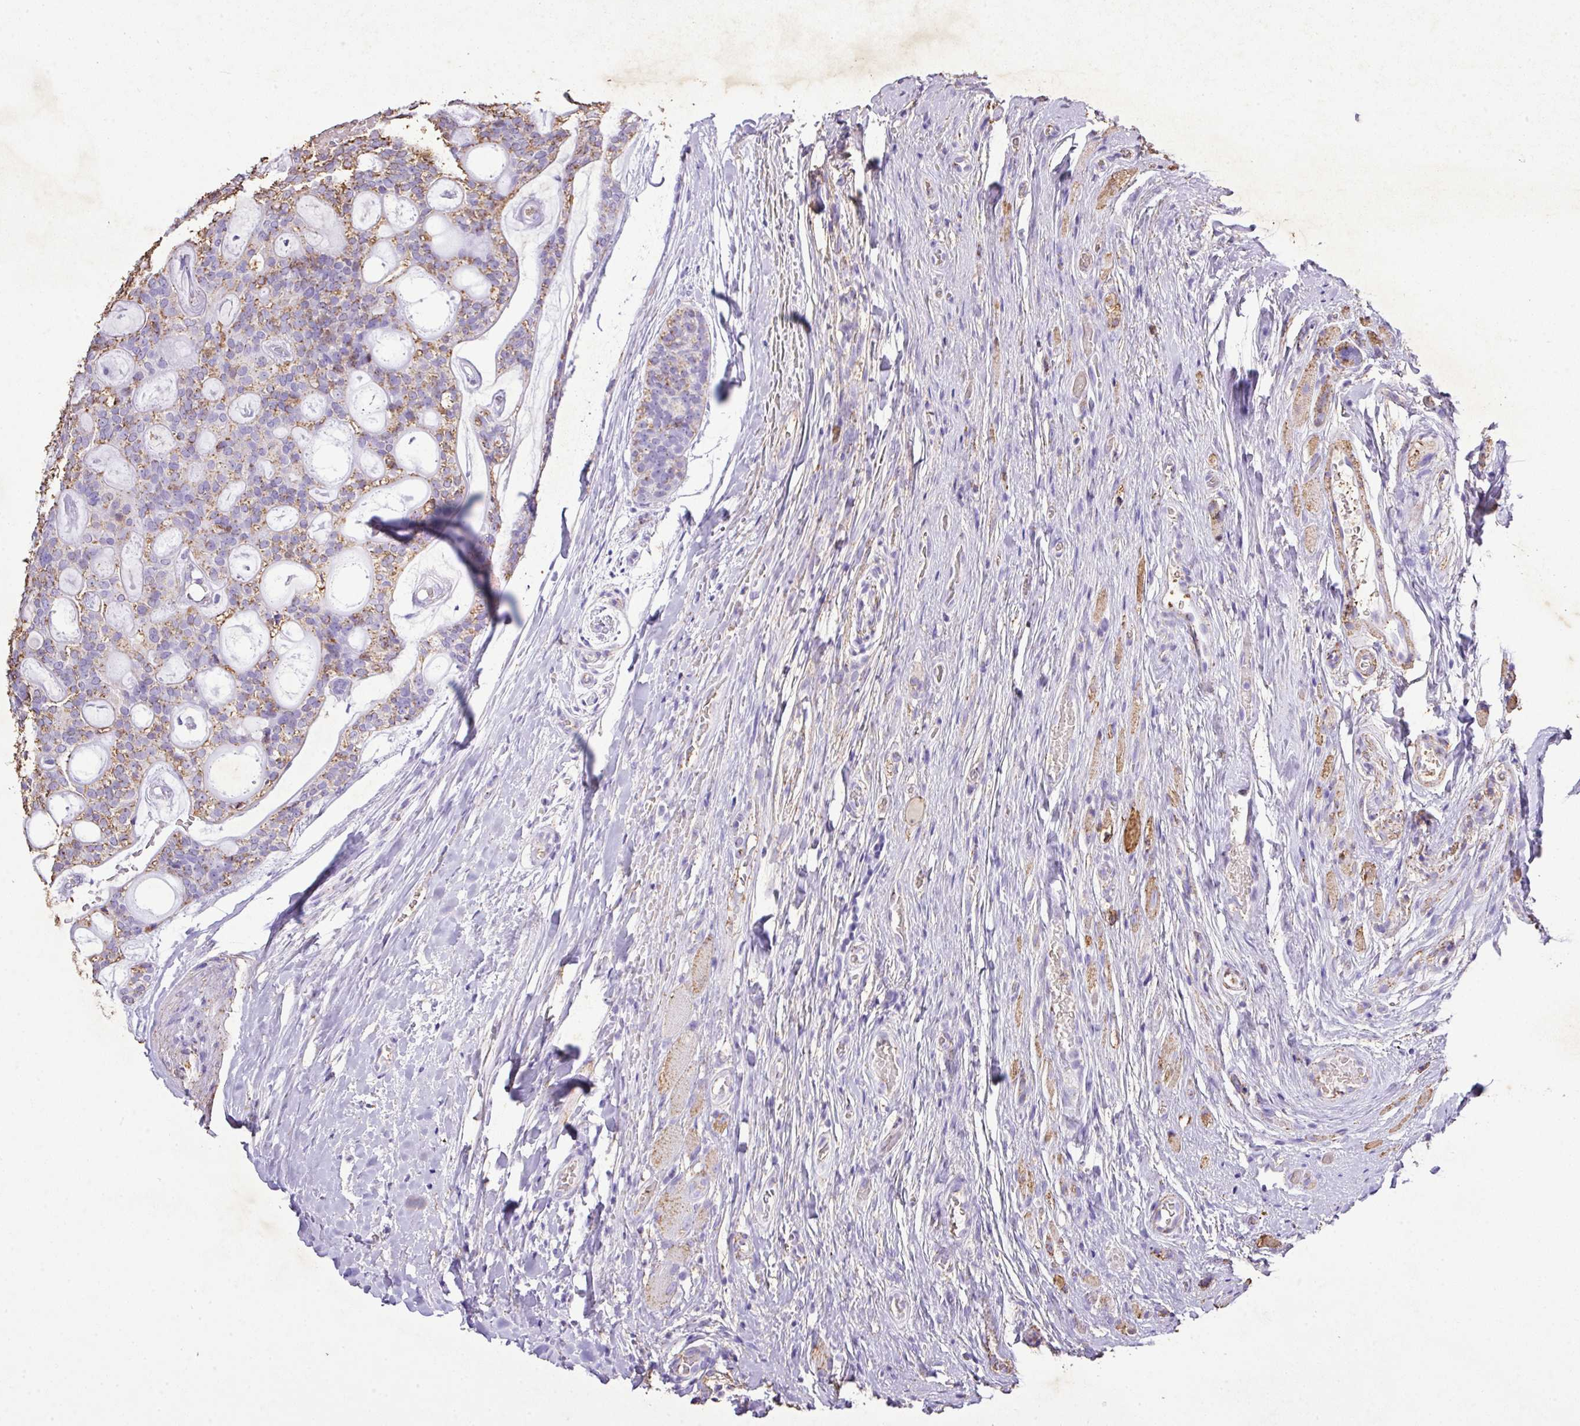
{"staining": {"intensity": "moderate", "quantity": "25%-75%", "location": "cytoplasmic/membranous"}, "tissue": "head and neck cancer", "cell_type": "Tumor cells", "image_type": "cancer", "snomed": [{"axis": "morphology", "description": "Adenocarcinoma, NOS"}, {"axis": "topography", "description": "Head-Neck"}], "caption": "A high-resolution photomicrograph shows IHC staining of head and neck cancer (adenocarcinoma), which exhibits moderate cytoplasmic/membranous expression in approximately 25%-75% of tumor cells. (Stains: DAB (3,3'-diaminobenzidine) in brown, nuclei in blue, Microscopy: brightfield microscopy at high magnification).", "gene": "KCNJ11", "patient": {"sex": "male", "age": 66}}